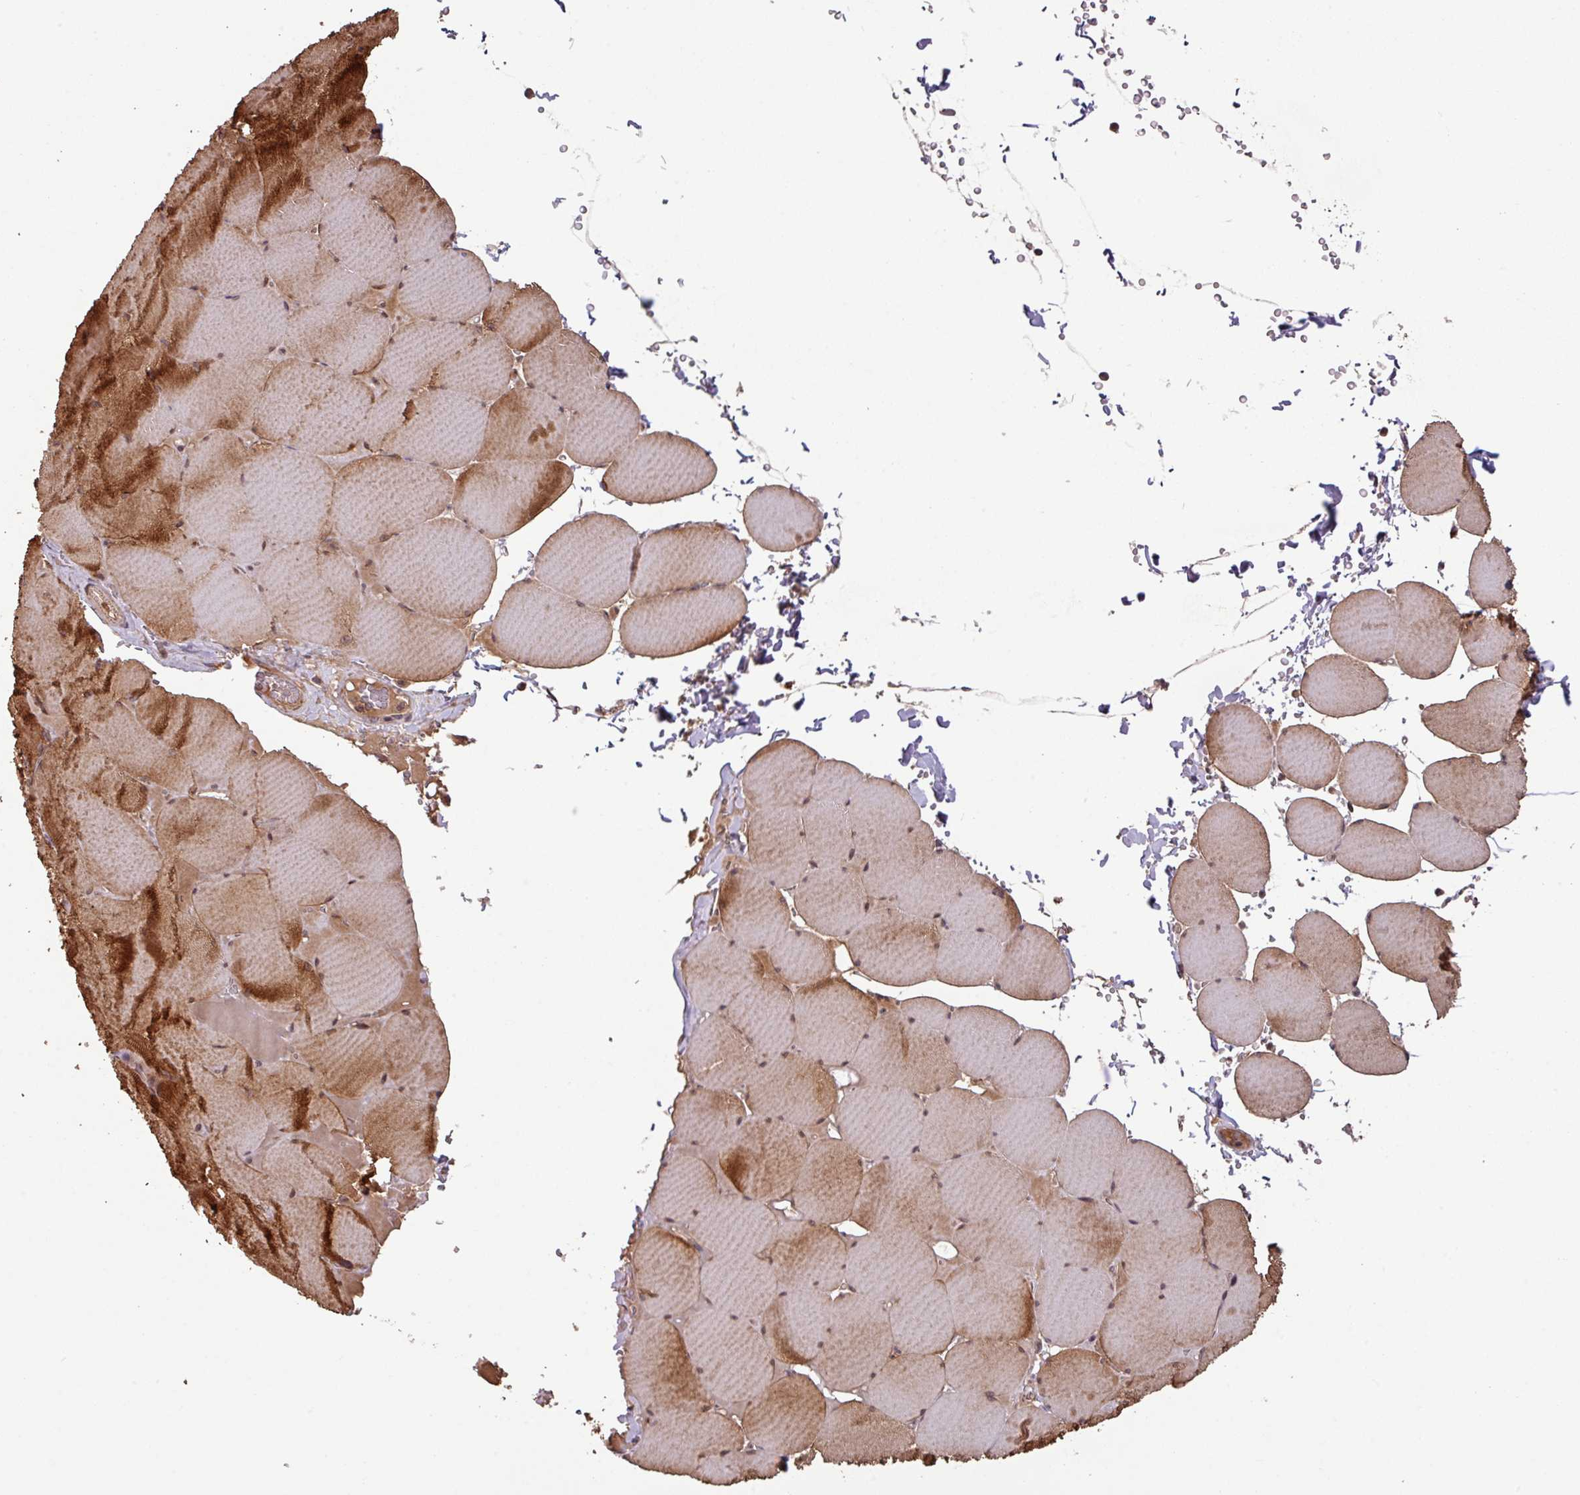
{"staining": {"intensity": "strong", "quantity": ">75%", "location": "cytoplasmic/membranous"}, "tissue": "skeletal muscle", "cell_type": "Myocytes", "image_type": "normal", "snomed": [{"axis": "morphology", "description": "Normal tissue, NOS"}, {"axis": "topography", "description": "Skeletal muscle"}, {"axis": "topography", "description": "Head-Neck"}], "caption": "Myocytes exhibit high levels of strong cytoplasmic/membranous positivity in about >75% of cells in normal skeletal muscle. The staining was performed using DAB (3,3'-diaminobenzidine), with brown indicating positive protein expression. Nuclei are stained blue with hematoxylin.", "gene": "MRRF", "patient": {"sex": "male", "age": 66}}